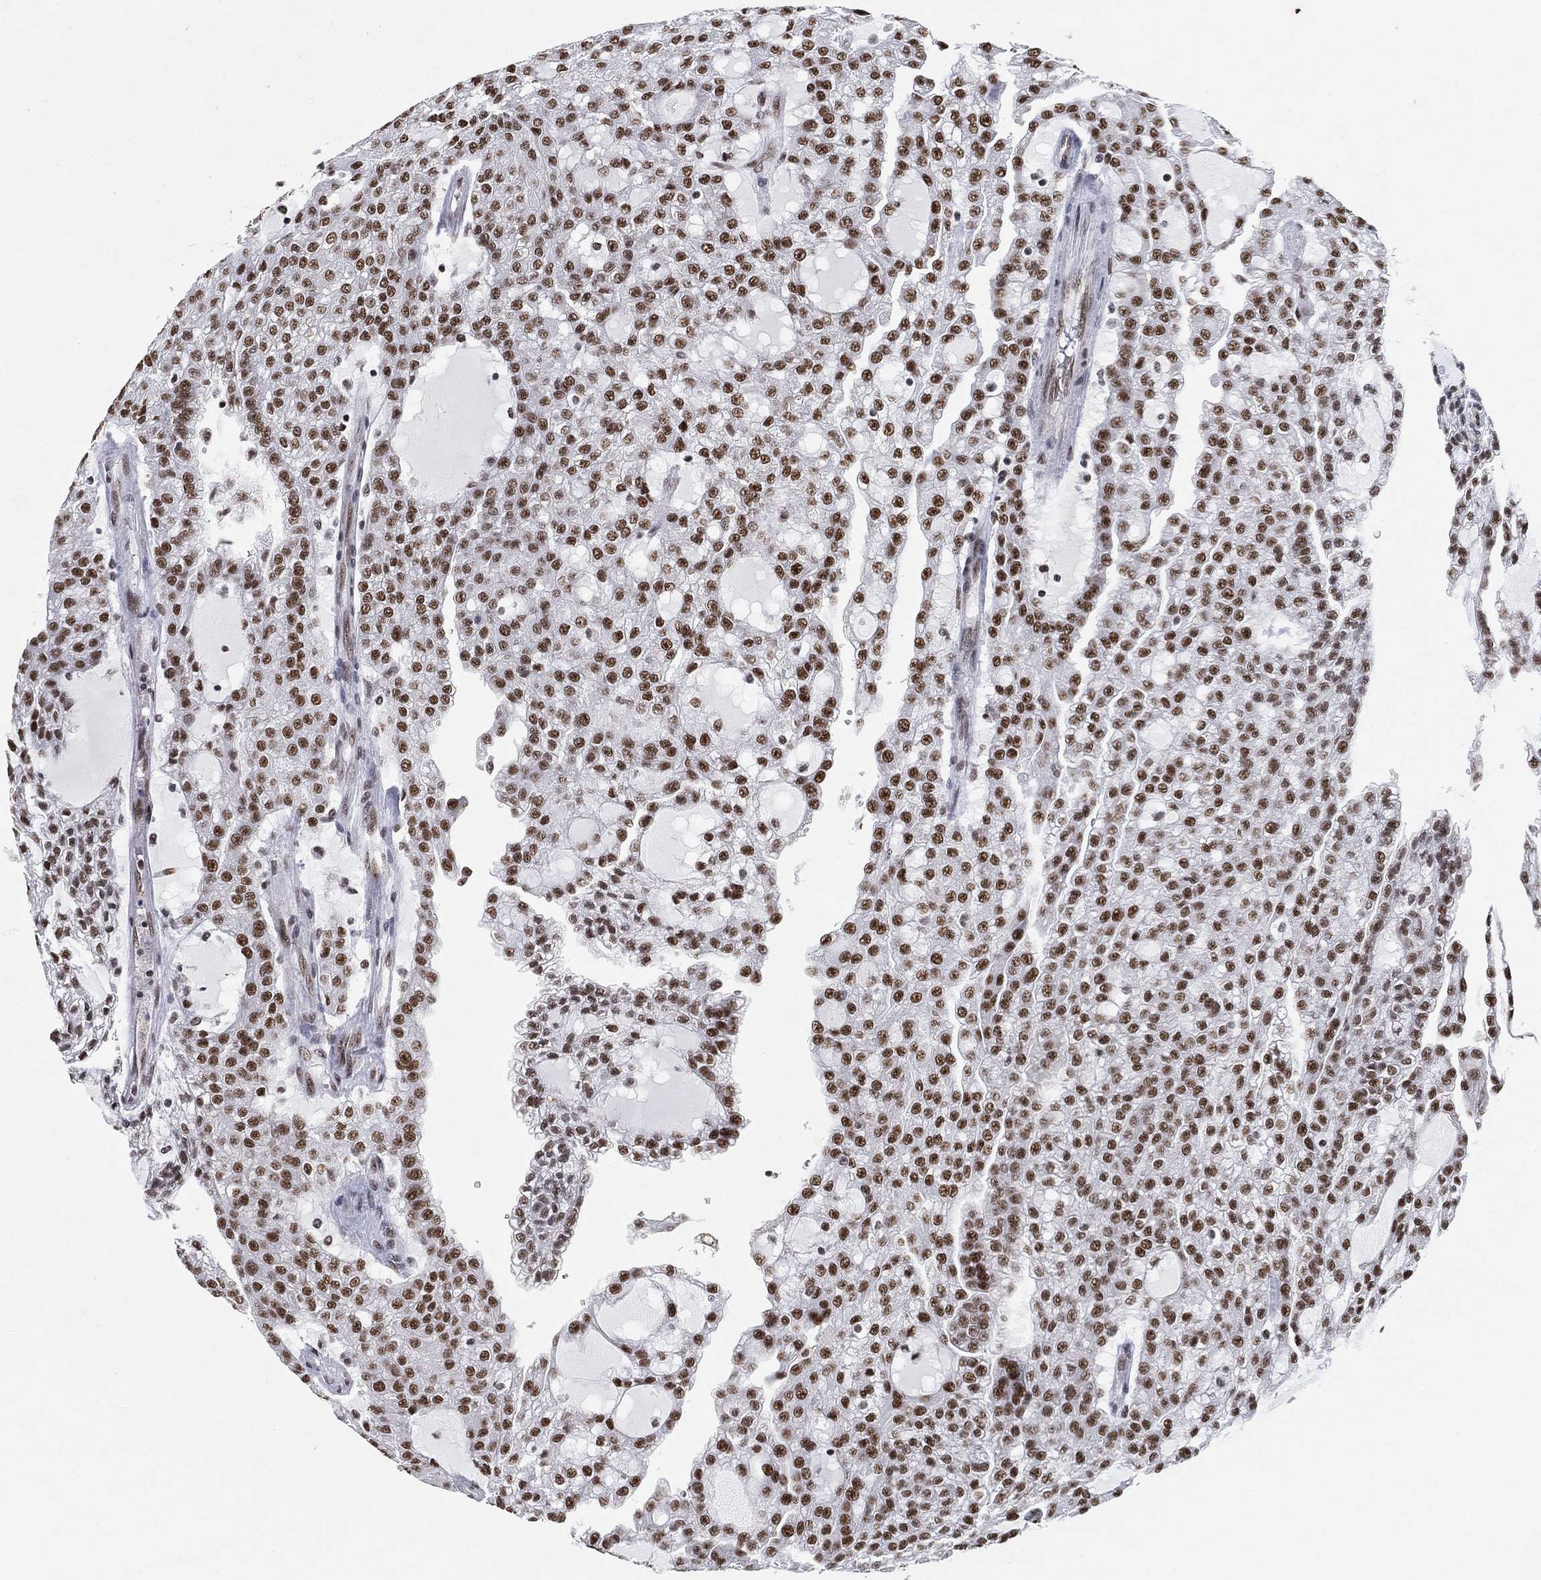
{"staining": {"intensity": "strong", "quantity": ">75%", "location": "nuclear"}, "tissue": "renal cancer", "cell_type": "Tumor cells", "image_type": "cancer", "snomed": [{"axis": "morphology", "description": "Adenocarcinoma, NOS"}, {"axis": "topography", "description": "Kidney"}], "caption": "Immunohistochemistry (IHC) (DAB) staining of renal adenocarcinoma exhibits strong nuclear protein expression in about >75% of tumor cells. Using DAB (3,3'-diaminobenzidine) (brown) and hematoxylin (blue) stains, captured at high magnification using brightfield microscopy.", "gene": "DDX27", "patient": {"sex": "male", "age": 63}}